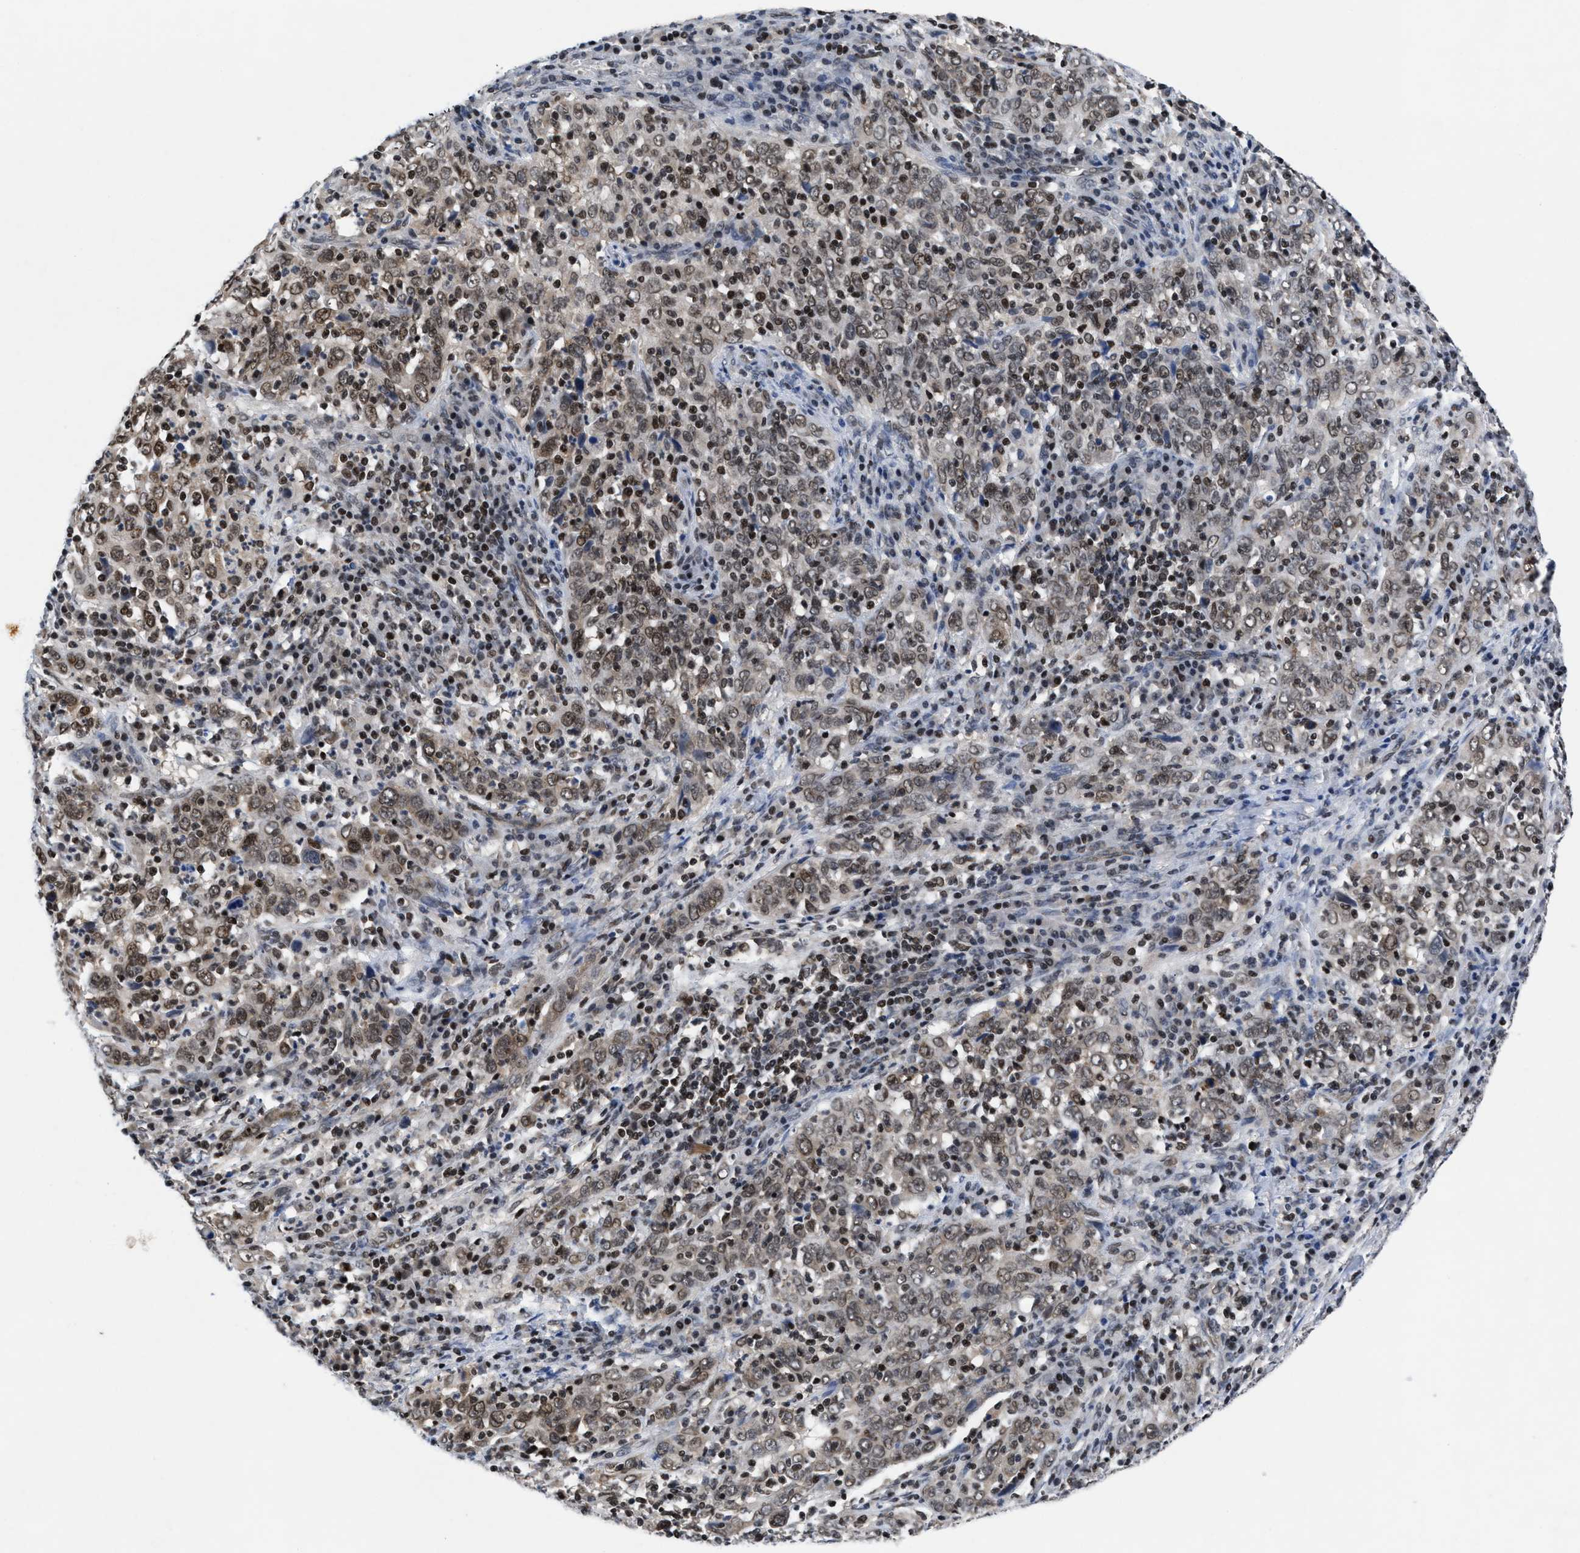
{"staining": {"intensity": "weak", "quantity": ">75%", "location": "nuclear"}, "tissue": "cervical cancer", "cell_type": "Tumor cells", "image_type": "cancer", "snomed": [{"axis": "morphology", "description": "Squamous cell carcinoma, NOS"}, {"axis": "topography", "description": "Cervix"}], "caption": "Immunohistochemical staining of human cervical cancer demonstrates low levels of weak nuclear protein positivity in about >75% of tumor cells.", "gene": "WDR81", "patient": {"sex": "female", "age": 46}}